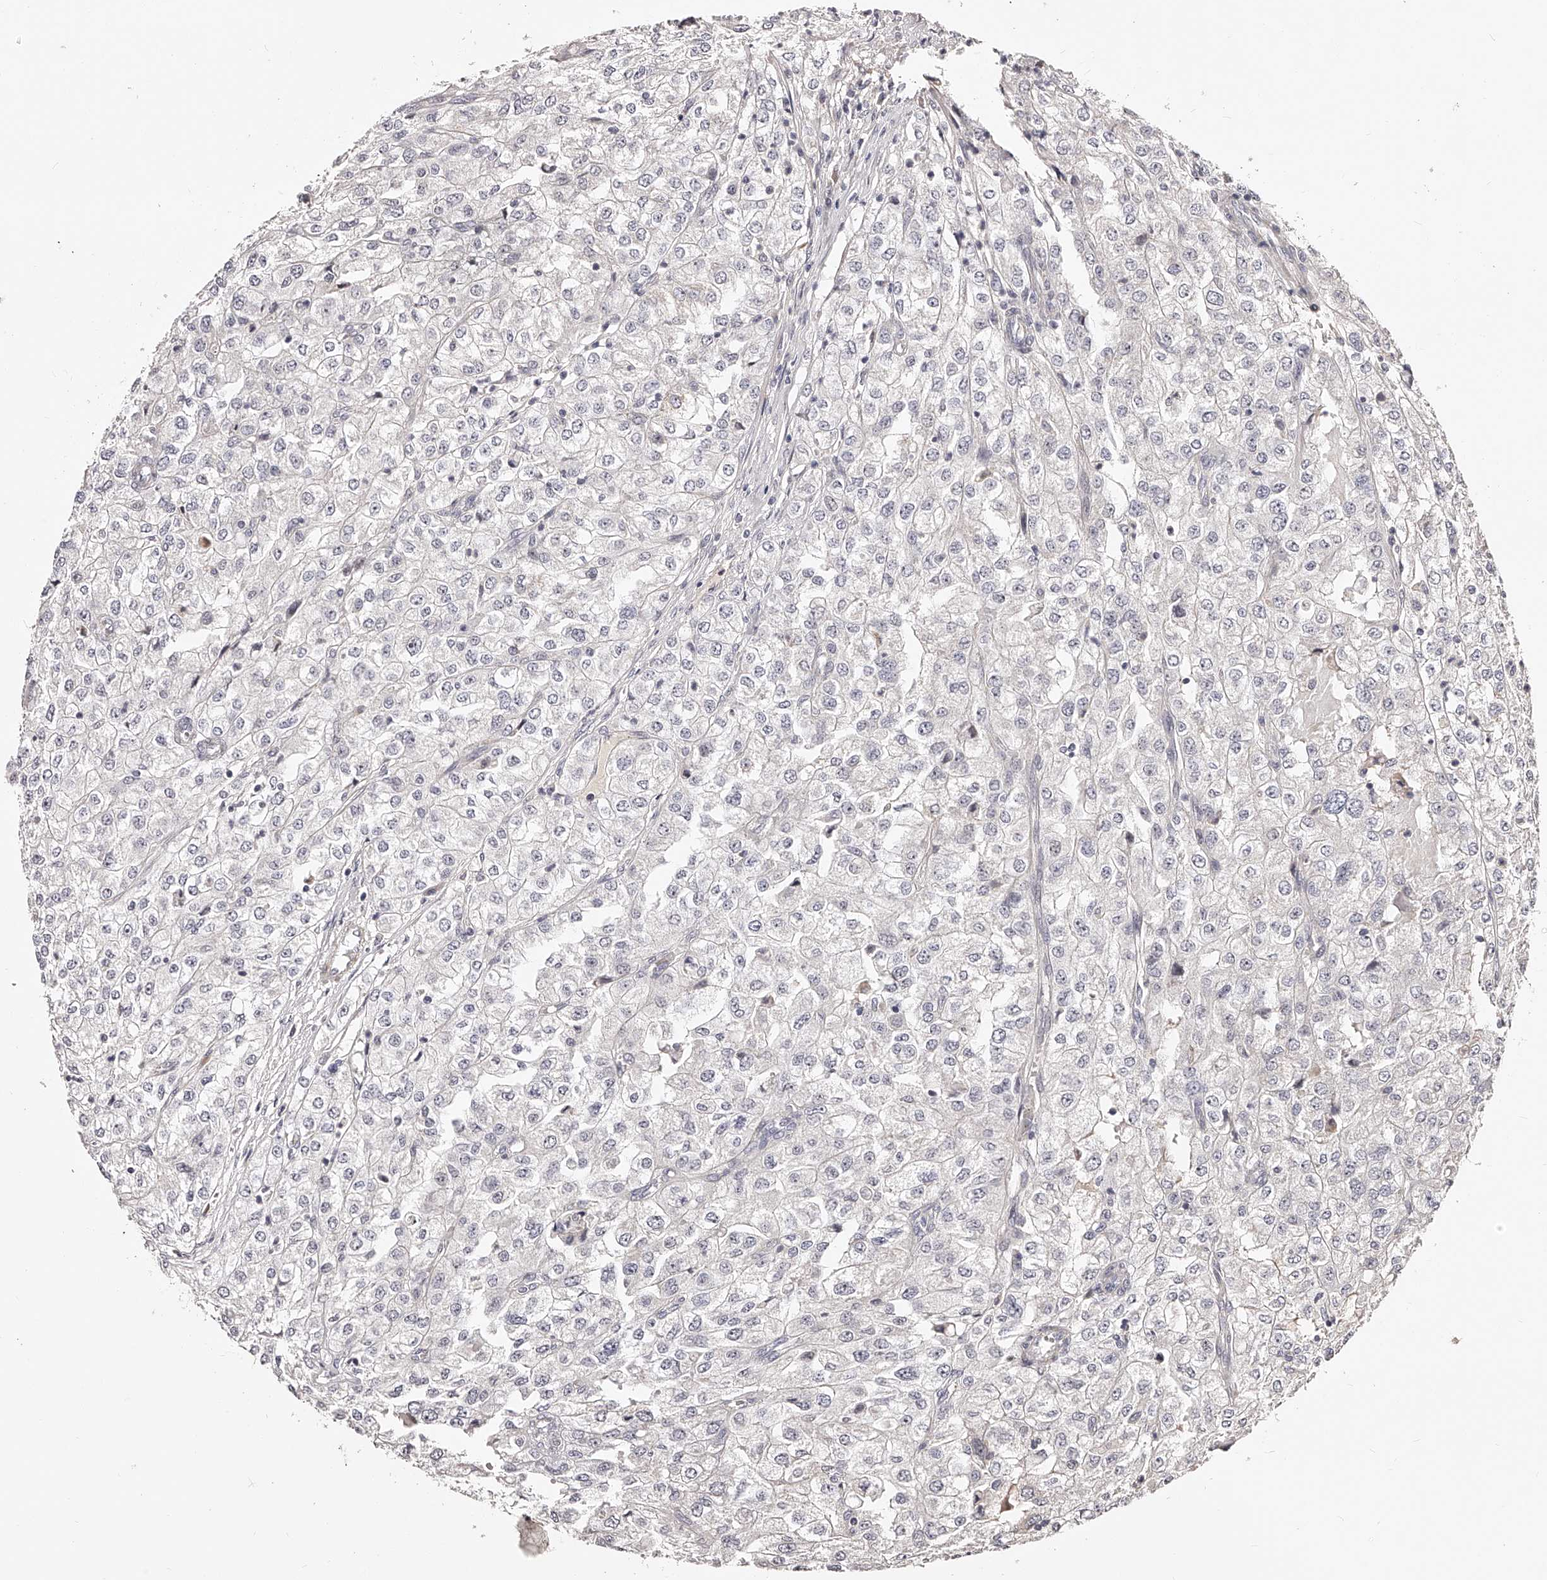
{"staining": {"intensity": "negative", "quantity": "none", "location": "none"}, "tissue": "renal cancer", "cell_type": "Tumor cells", "image_type": "cancer", "snomed": [{"axis": "morphology", "description": "Adenocarcinoma, NOS"}, {"axis": "topography", "description": "Kidney"}], "caption": "Immunohistochemistry photomicrograph of neoplastic tissue: renal cancer stained with DAB (3,3'-diaminobenzidine) shows no significant protein positivity in tumor cells.", "gene": "ZNF502", "patient": {"sex": "female", "age": 54}}